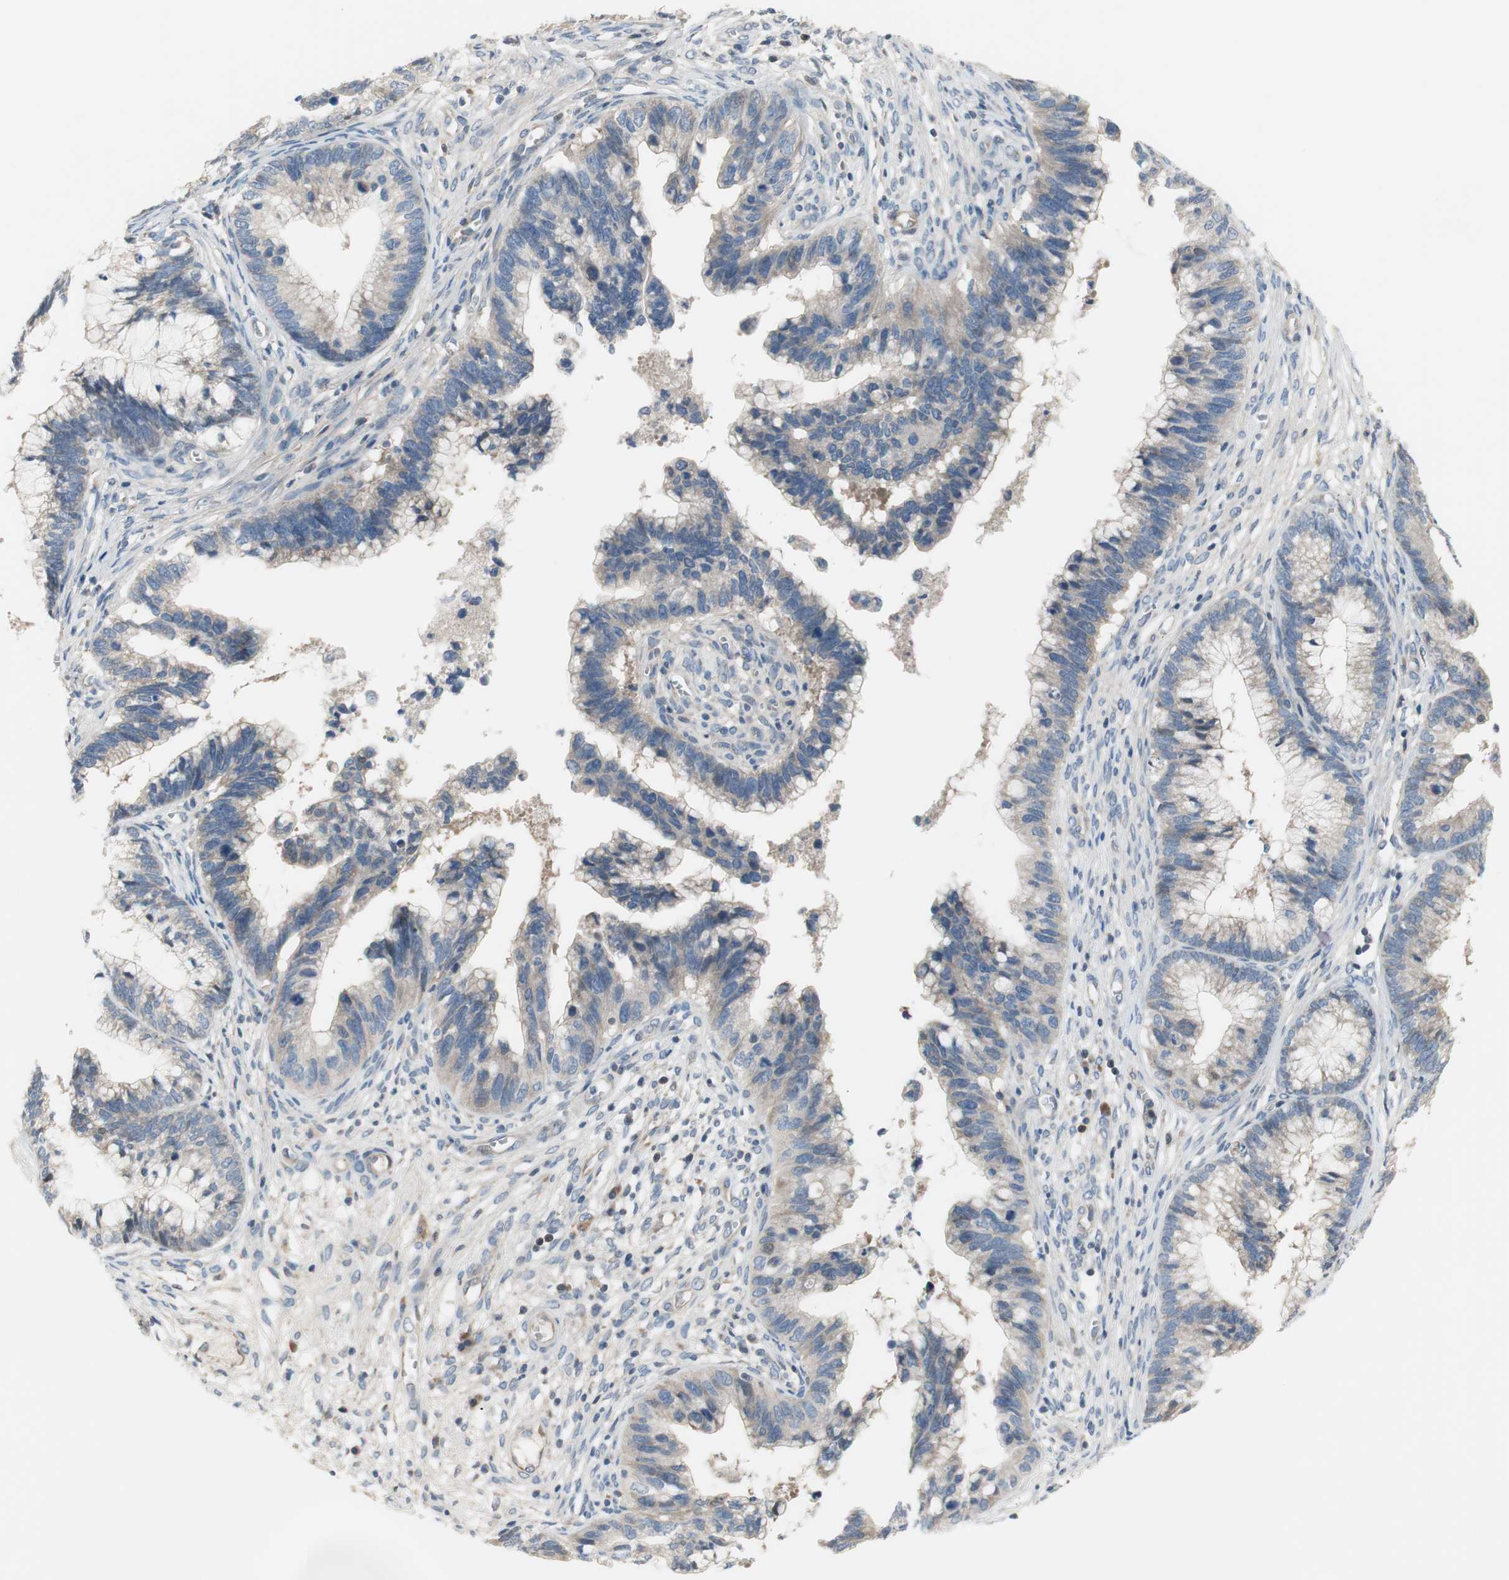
{"staining": {"intensity": "negative", "quantity": "none", "location": "none"}, "tissue": "cervical cancer", "cell_type": "Tumor cells", "image_type": "cancer", "snomed": [{"axis": "morphology", "description": "Adenocarcinoma, NOS"}, {"axis": "topography", "description": "Cervix"}], "caption": "The IHC micrograph has no significant staining in tumor cells of cervical cancer tissue.", "gene": "TACR3", "patient": {"sex": "female", "age": 44}}